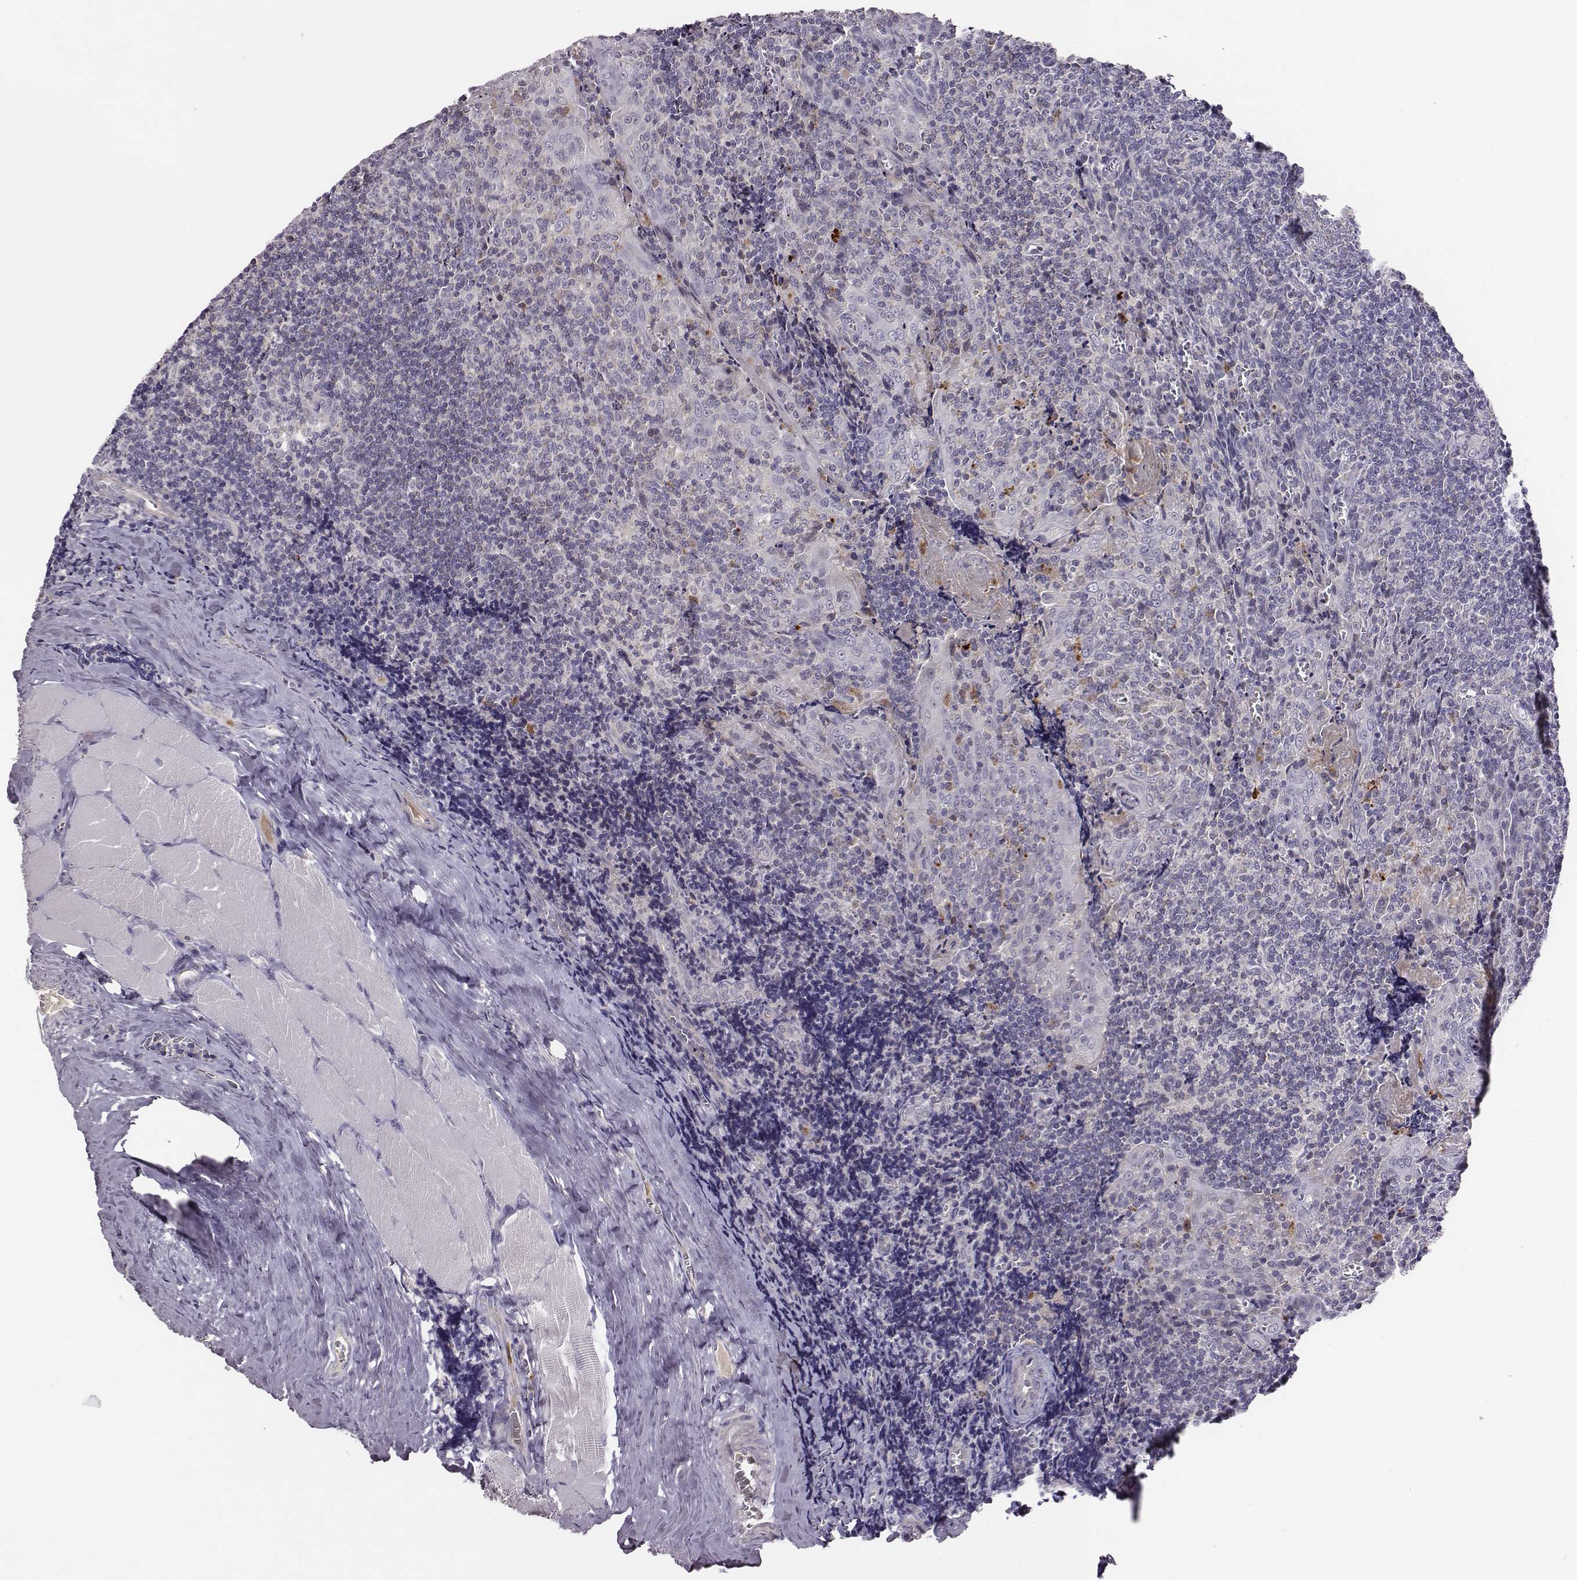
{"staining": {"intensity": "negative", "quantity": "none", "location": "none"}, "tissue": "tonsil", "cell_type": "Germinal center cells", "image_type": "normal", "snomed": [{"axis": "morphology", "description": "Normal tissue, NOS"}, {"axis": "morphology", "description": "Inflammation, NOS"}, {"axis": "topography", "description": "Tonsil"}], "caption": "The IHC micrograph has no significant expression in germinal center cells of tonsil.", "gene": "KMO", "patient": {"sex": "female", "age": 31}}